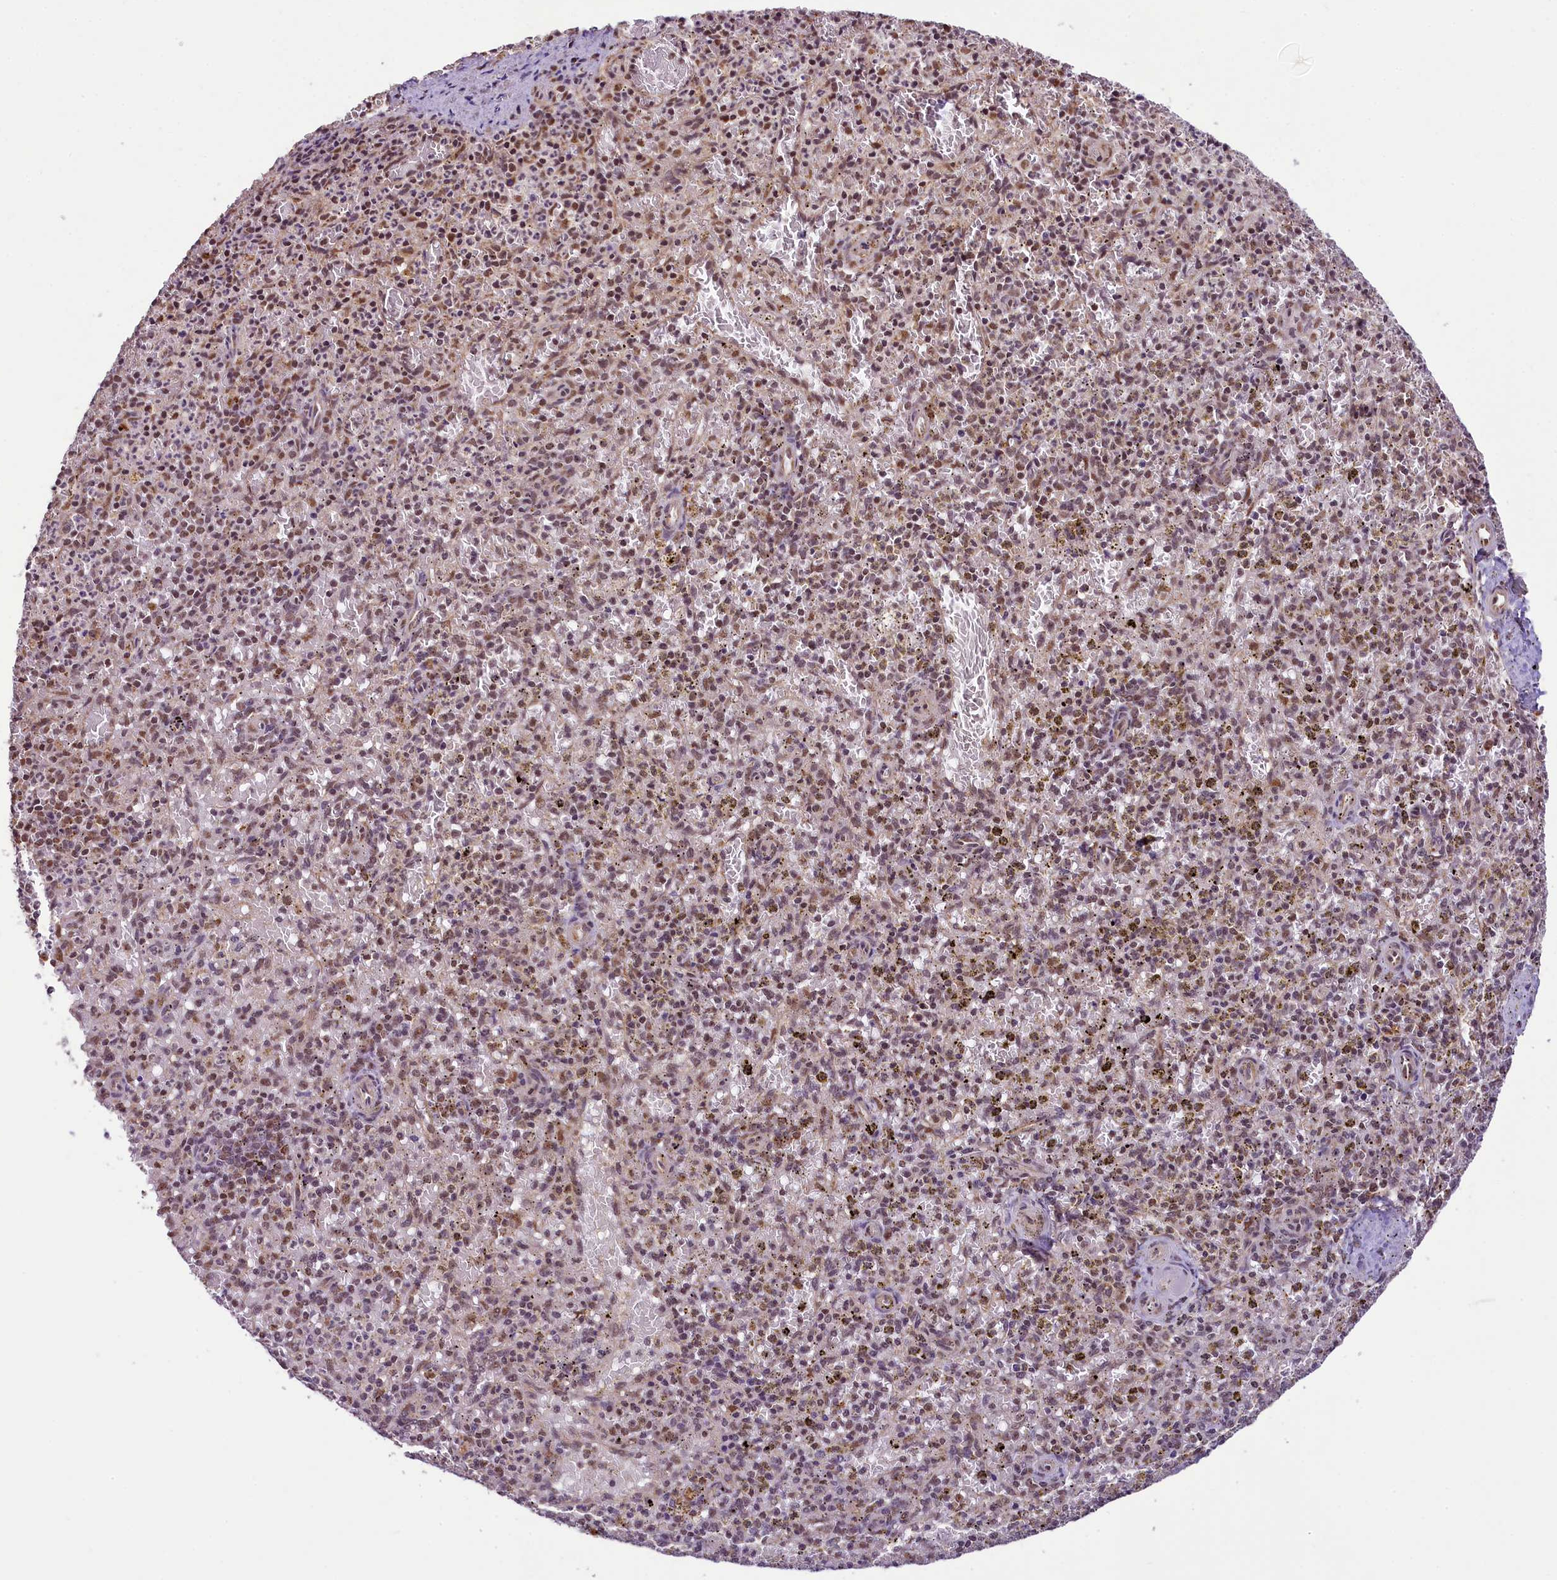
{"staining": {"intensity": "moderate", "quantity": "25%-75%", "location": "nuclear"}, "tissue": "spleen", "cell_type": "Cells in red pulp", "image_type": "normal", "snomed": [{"axis": "morphology", "description": "Normal tissue, NOS"}, {"axis": "topography", "description": "Spleen"}], "caption": "This image reveals IHC staining of benign spleen, with medium moderate nuclear expression in approximately 25%-75% of cells in red pulp.", "gene": "PAF1", "patient": {"sex": "male", "age": 72}}